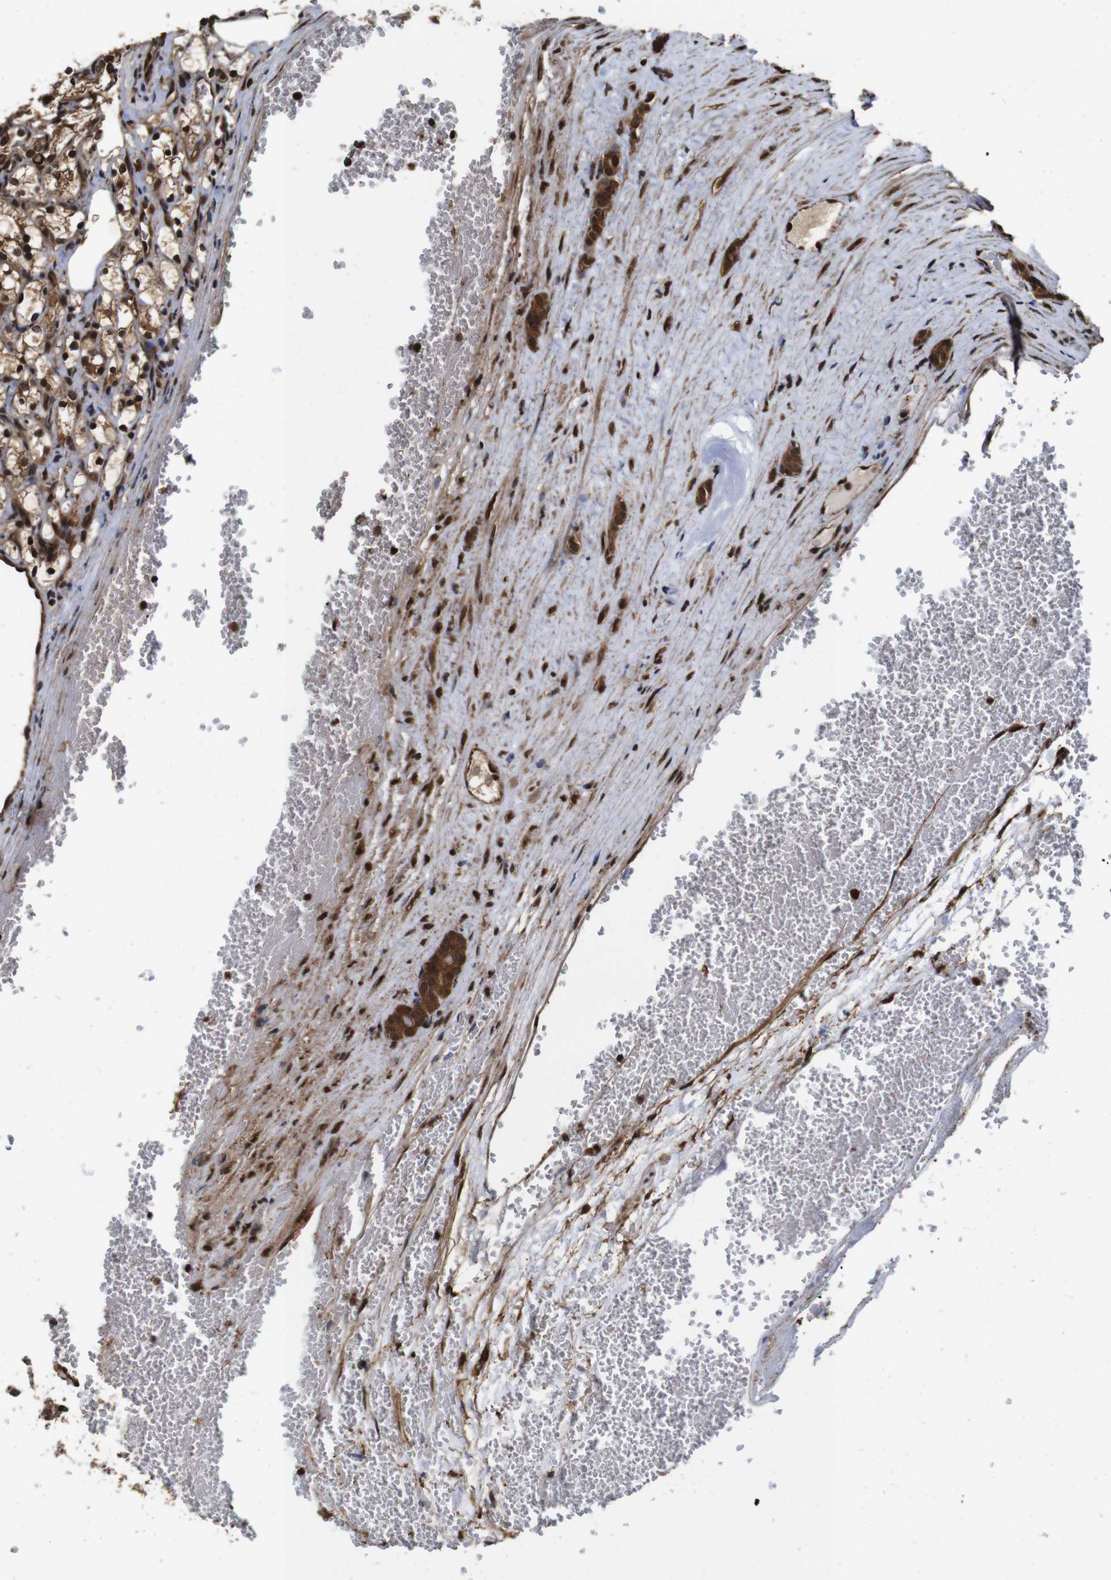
{"staining": {"intensity": "moderate", "quantity": ">75%", "location": "cytoplasmic/membranous,nuclear"}, "tissue": "renal cancer", "cell_type": "Tumor cells", "image_type": "cancer", "snomed": [{"axis": "morphology", "description": "Adenocarcinoma, NOS"}, {"axis": "topography", "description": "Kidney"}], "caption": "Immunohistochemistry (IHC) of human renal cancer displays medium levels of moderate cytoplasmic/membranous and nuclear expression in approximately >75% of tumor cells. Ihc stains the protein in brown and the nuclei are stained blue.", "gene": "VCP", "patient": {"sex": "female", "age": 69}}